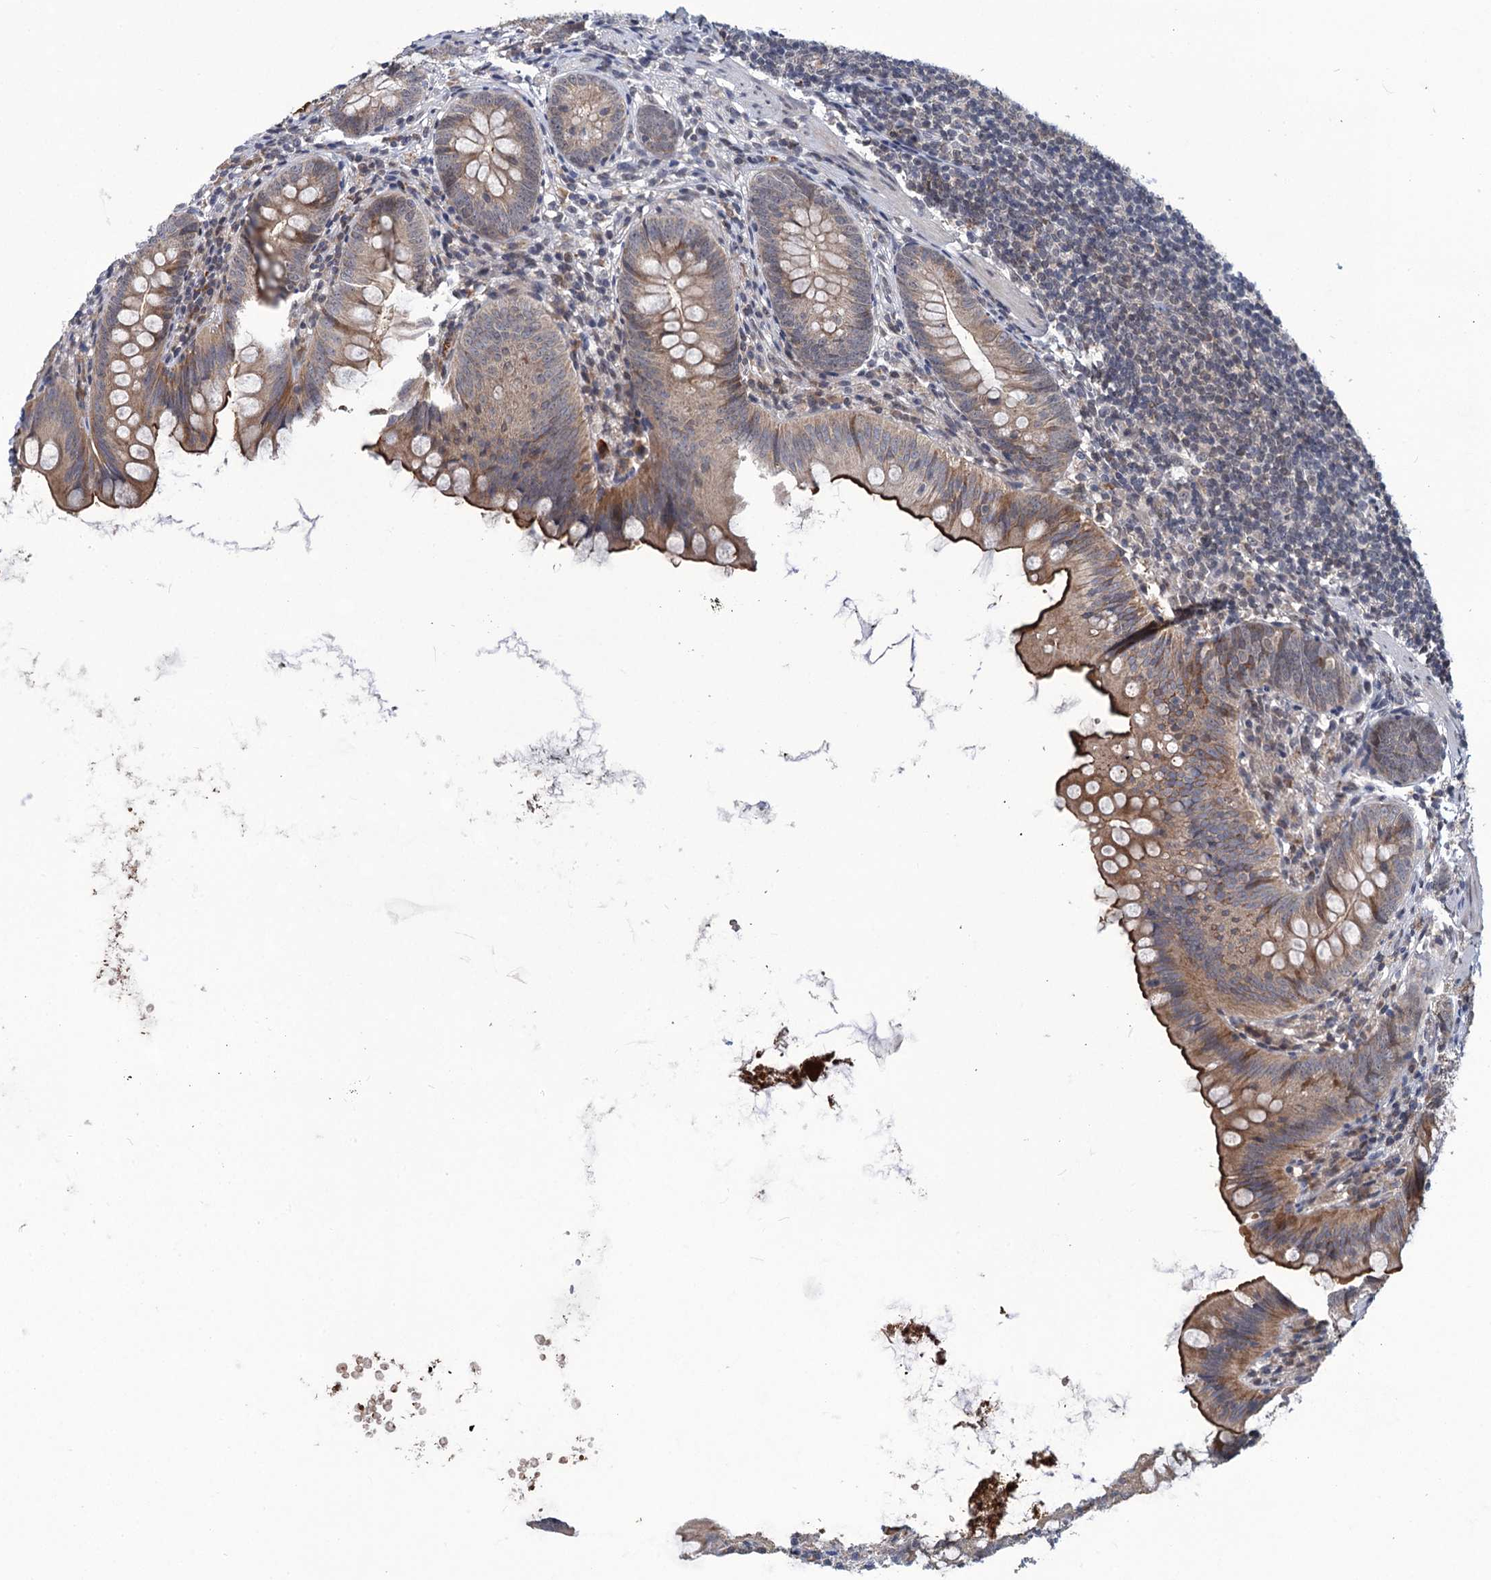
{"staining": {"intensity": "strong", "quantity": "25%-75%", "location": "cytoplasmic/membranous"}, "tissue": "appendix", "cell_type": "Glandular cells", "image_type": "normal", "snomed": [{"axis": "morphology", "description": "Normal tissue, NOS"}, {"axis": "topography", "description": "Appendix"}], "caption": "A histopathology image showing strong cytoplasmic/membranous expression in about 25%-75% of glandular cells in unremarkable appendix, as visualized by brown immunohistochemical staining.", "gene": "TTC17", "patient": {"sex": "female", "age": 62}}